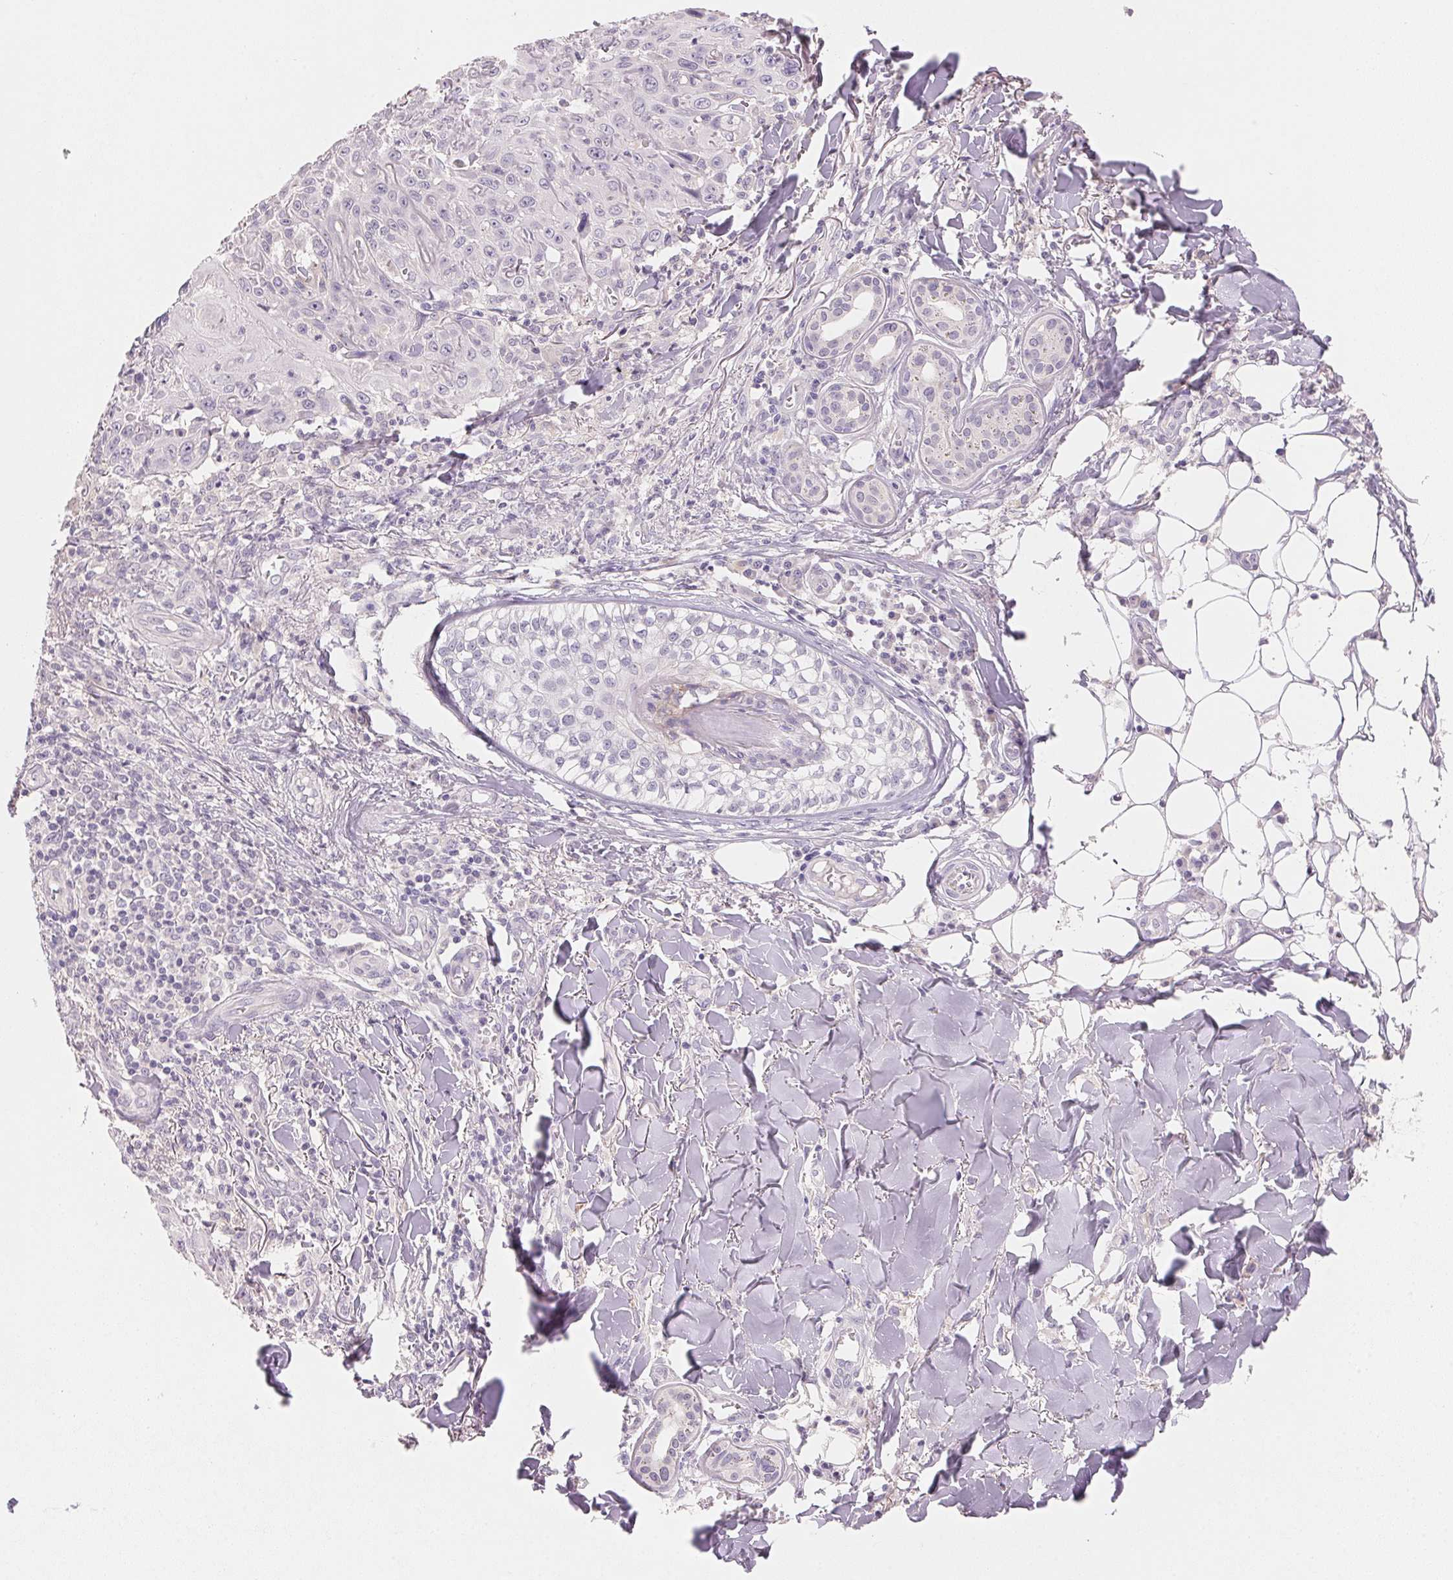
{"staining": {"intensity": "negative", "quantity": "none", "location": "none"}, "tissue": "skin cancer", "cell_type": "Tumor cells", "image_type": "cancer", "snomed": [{"axis": "morphology", "description": "Squamous cell carcinoma, NOS"}, {"axis": "topography", "description": "Skin"}], "caption": "Squamous cell carcinoma (skin) was stained to show a protein in brown. There is no significant expression in tumor cells. (Stains: DAB IHC with hematoxylin counter stain, Microscopy: brightfield microscopy at high magnification).", "gene": "MCOLN3", "patient": {"sex": "male", "age": 75}}